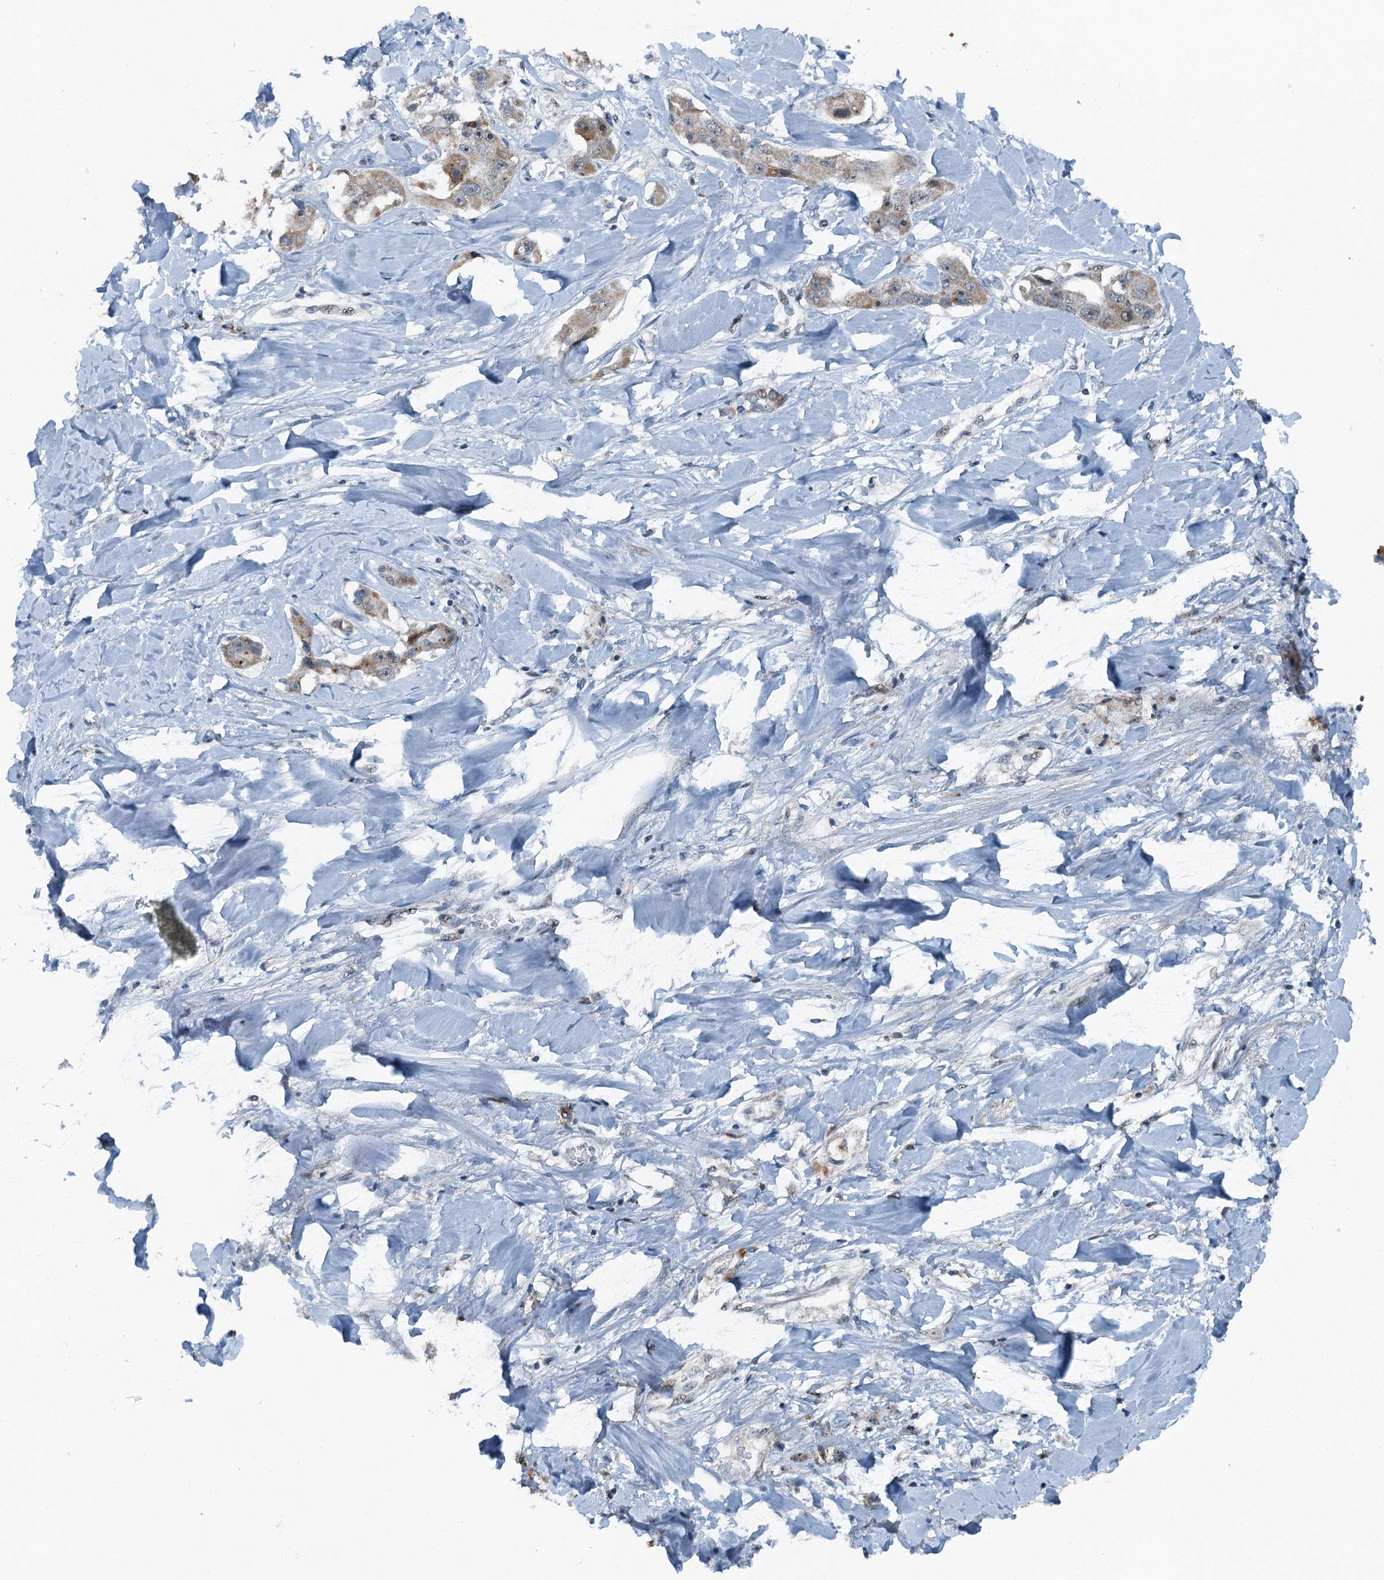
{"staining": {"intensity": "weak", "quantity": "25%-75%", "location": "cytoplasmic/membranous"}, "tissue": "liver cancer", "cell_type": "Tumor cells", "image_type": "cancer", "snomed": [{"axis": "morphology", "description": "Cholangiocarcinoma"}, {"axis": "topography", "description": "Liver"}], "caption": "This is a photomicrograph of immunohistochemistry staining of liver cancer (cholangiocarcinoma), which shows weak positivity in the cytoplasmic/membranous of tumor cells.", "gene": "BMERB1", "patient": {"sex": "male", "age": 59}}